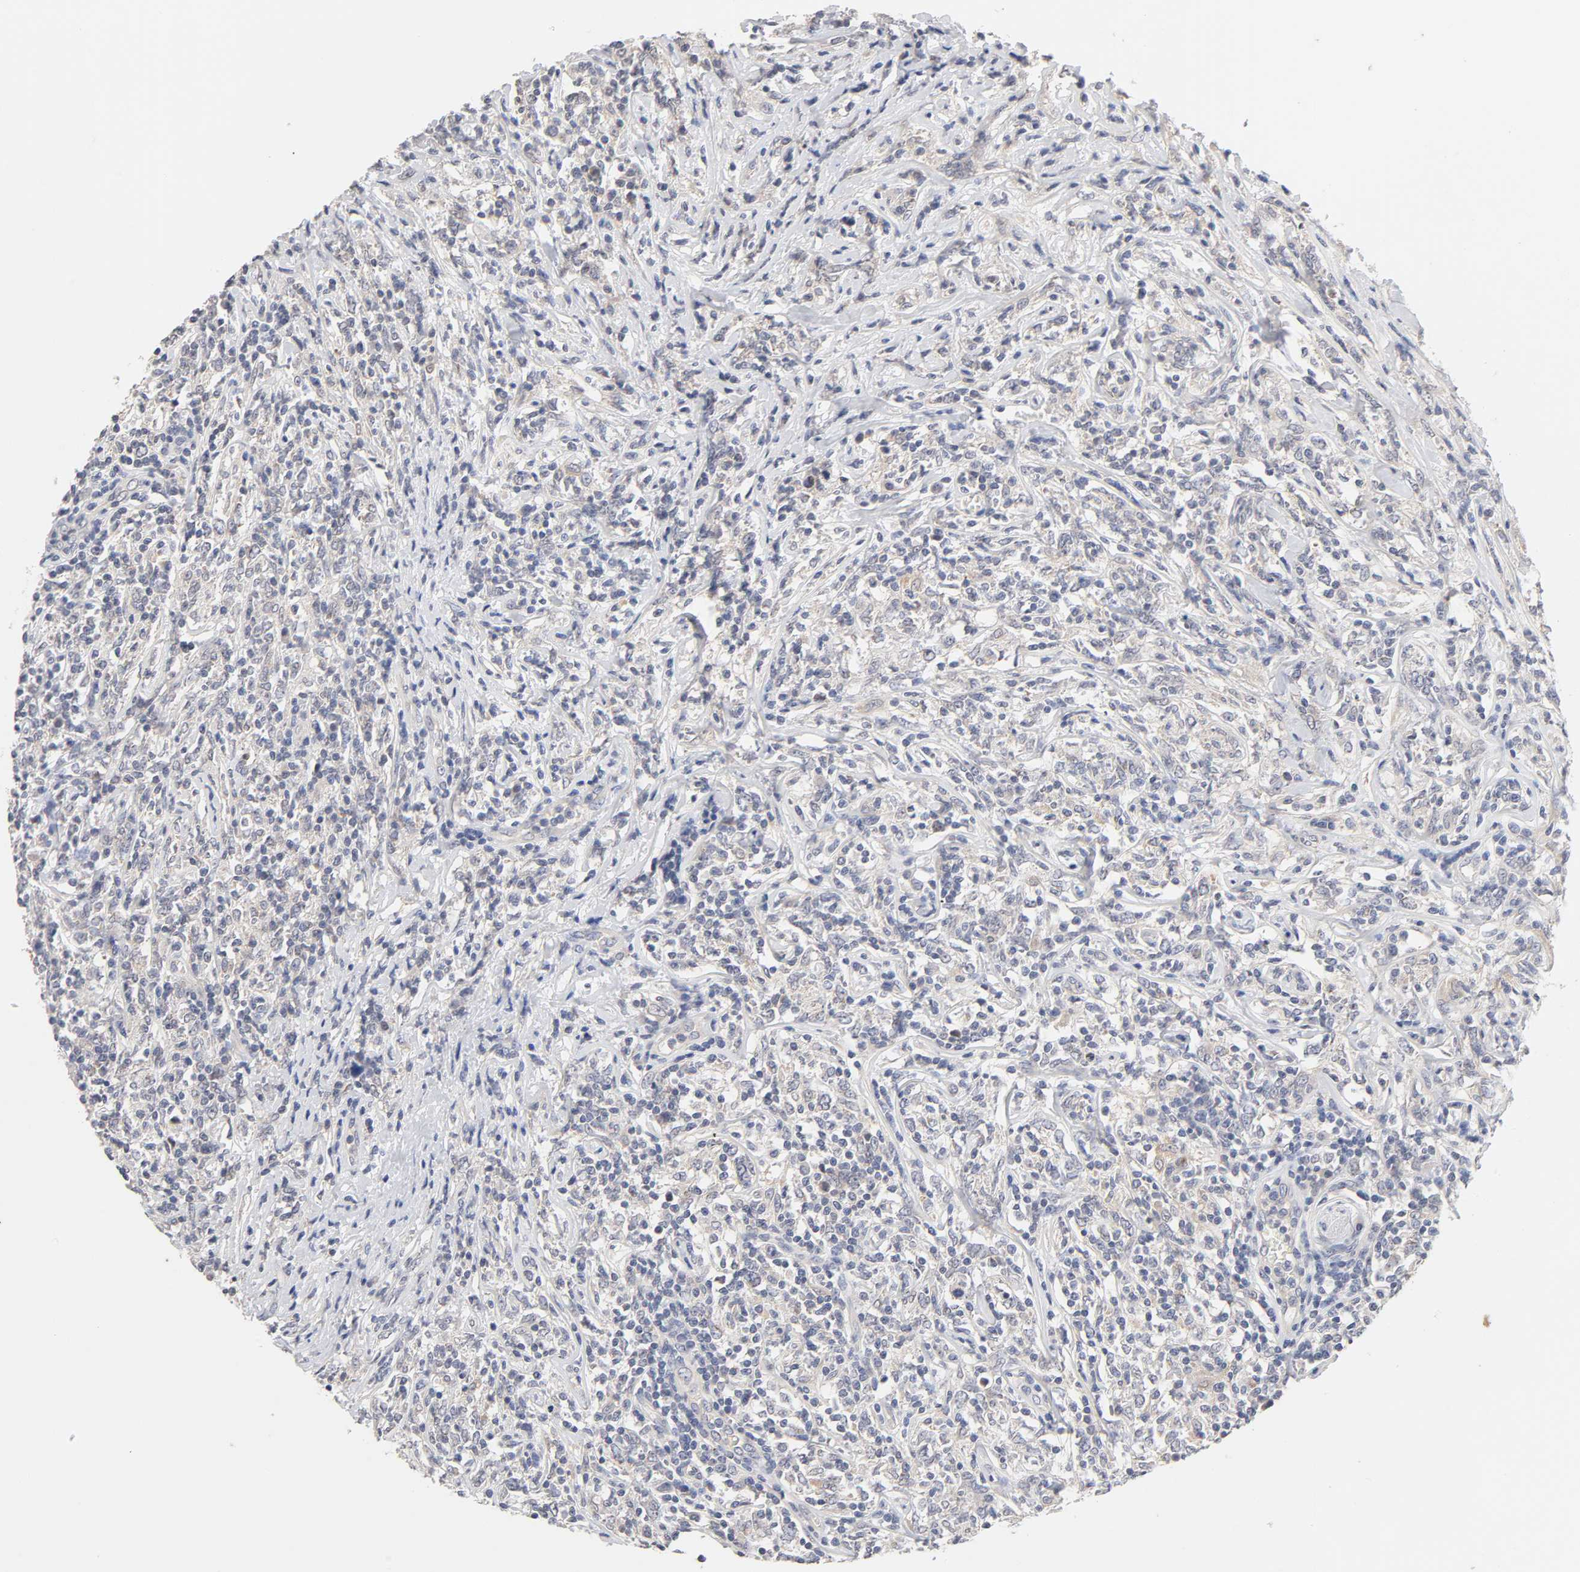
{"staining": {"intensity": "negative", "quantity": "none", "location": "none"}, "tissue": "lymphoma", "cell_type": "Tumor cells", "image_type": "cancer", "snomed": [{"axis": "morphology", "description": "Malignant lymphoma, non-Hodgkin's type, High grade"}, {"axis": "topography", "description": "Lymph node"}], "caption": "DAB immunohistochemical staining of human lymphoma reveals no significant staining in tumor cells.", "gene": "CXADR", "patient": {"sex": "female", "age": 84}}